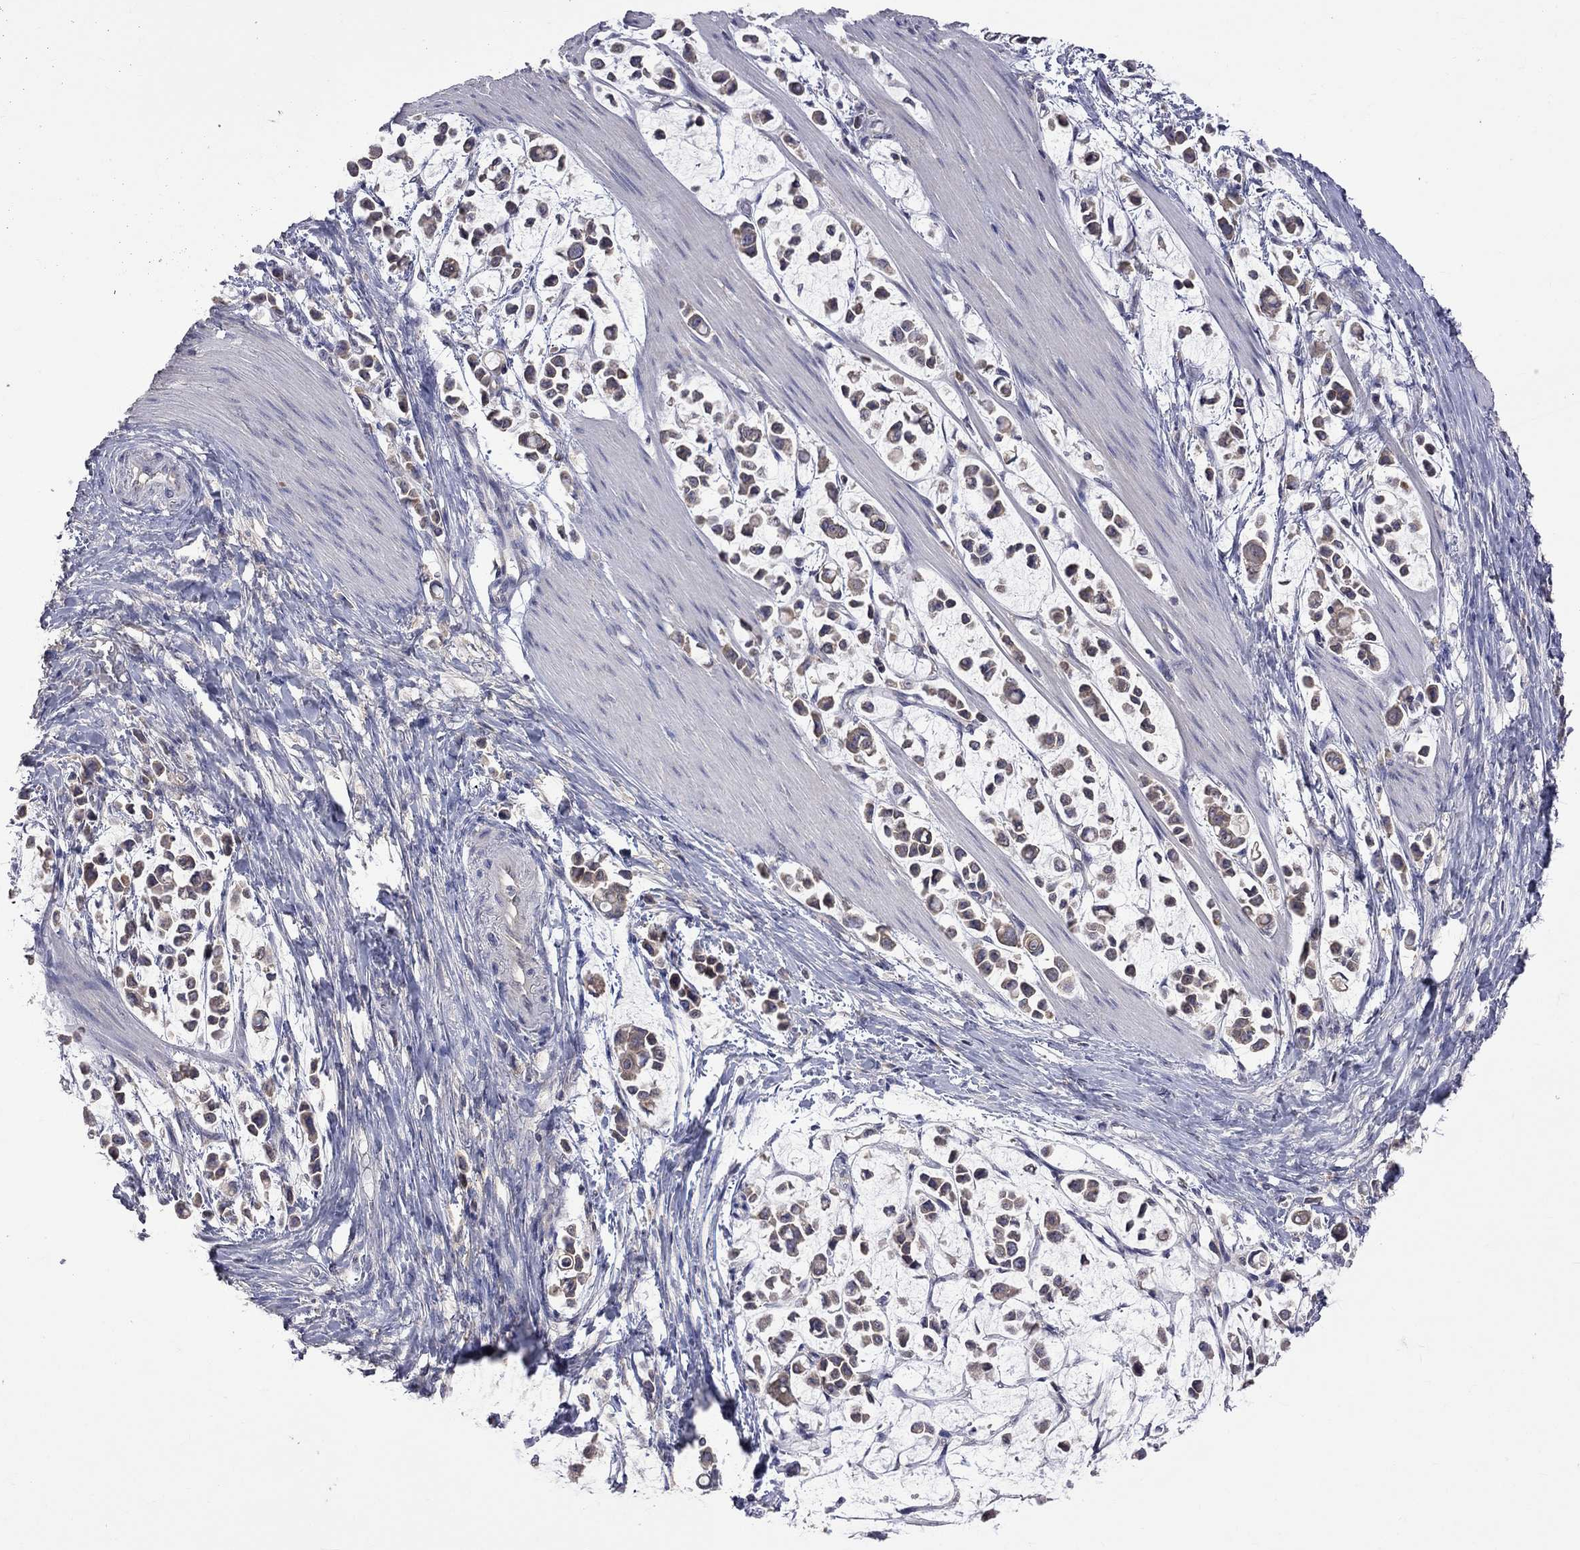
{"staining": {"intensity": "weak", "quantity": ">75%", "location": "cytoplasmic/membranous"}, "tissue": "stomach cancer", "cell_type": "Tumor cells", "image_type": "cancer", "snomed": [{"axis": "morphology", "description": "Adenocarcinoma, NOS"}, {"axis": "topography", "description": "Stomach"}], "caption": "An IHC photomicrograph of neoplastic tissue is shown. Protein staining in brown labels weak cytoplasmic/membranous positivity in adenocarcinoma (stomach) within tumor cells.", "gene": "HTR6", "patient": {"sex": "male", "age": 82}}